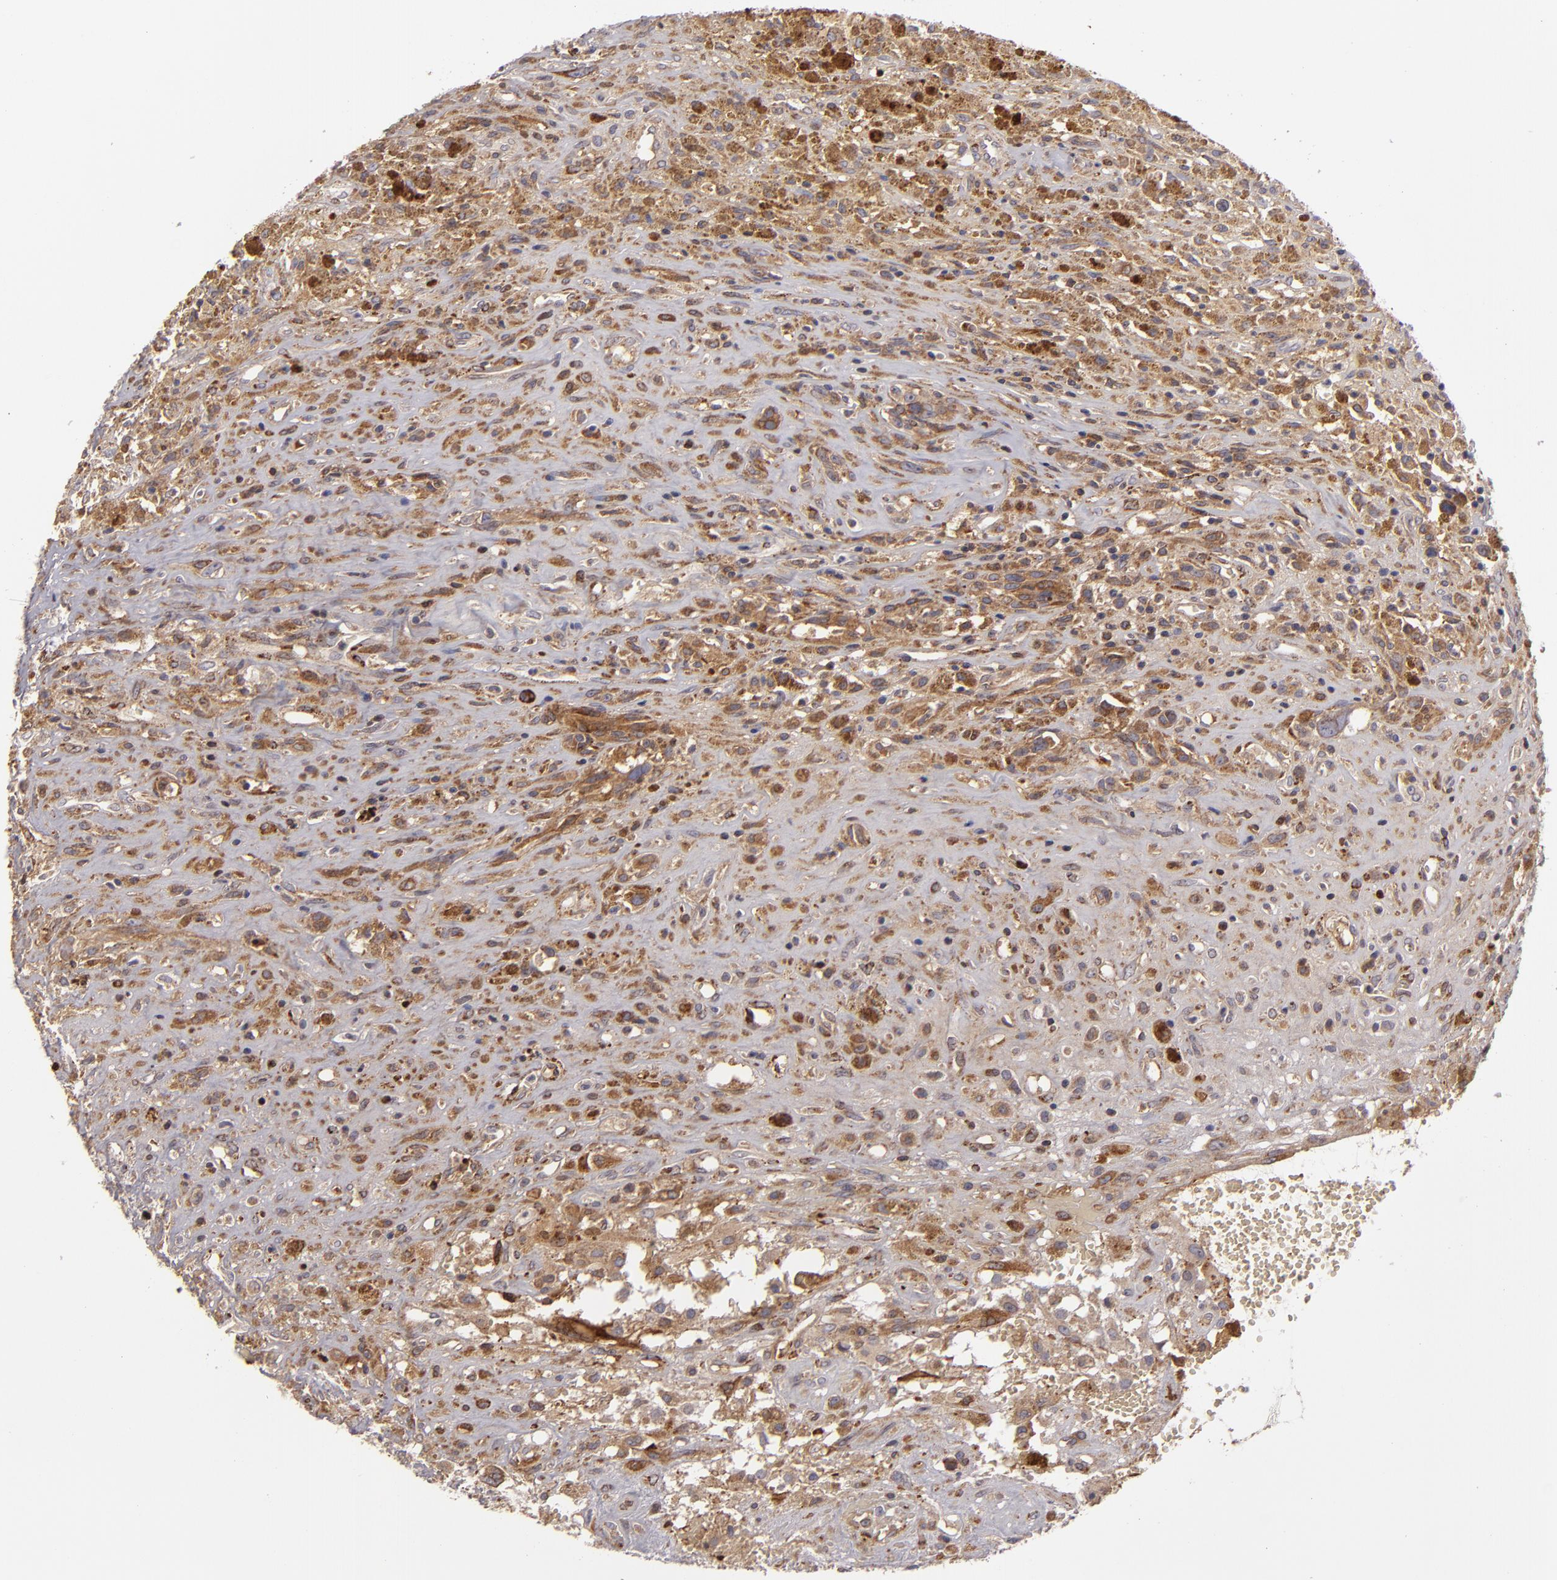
{"staining": {"intensity": "moderate", "quantity": "25%-75%", "location": "cytoplasmic/membranous"}, "tissue": "glioma", "cell_type": "Tumor cells", "image_type": "cancer", "snomed": [{"axis": "morphology", "description": "Glioma, malignant, High grade"}, {"axis": "topography", "description": "Brain"}], "caption": "A histopathology image showing moderate cytoplasmic/membranous positivity in about 25%-75% of tumor cells in glioma, as visualized by brown immunohistochemical staining.", "gene": "CFB", "patient": {"sex": "male", "age": 66}}